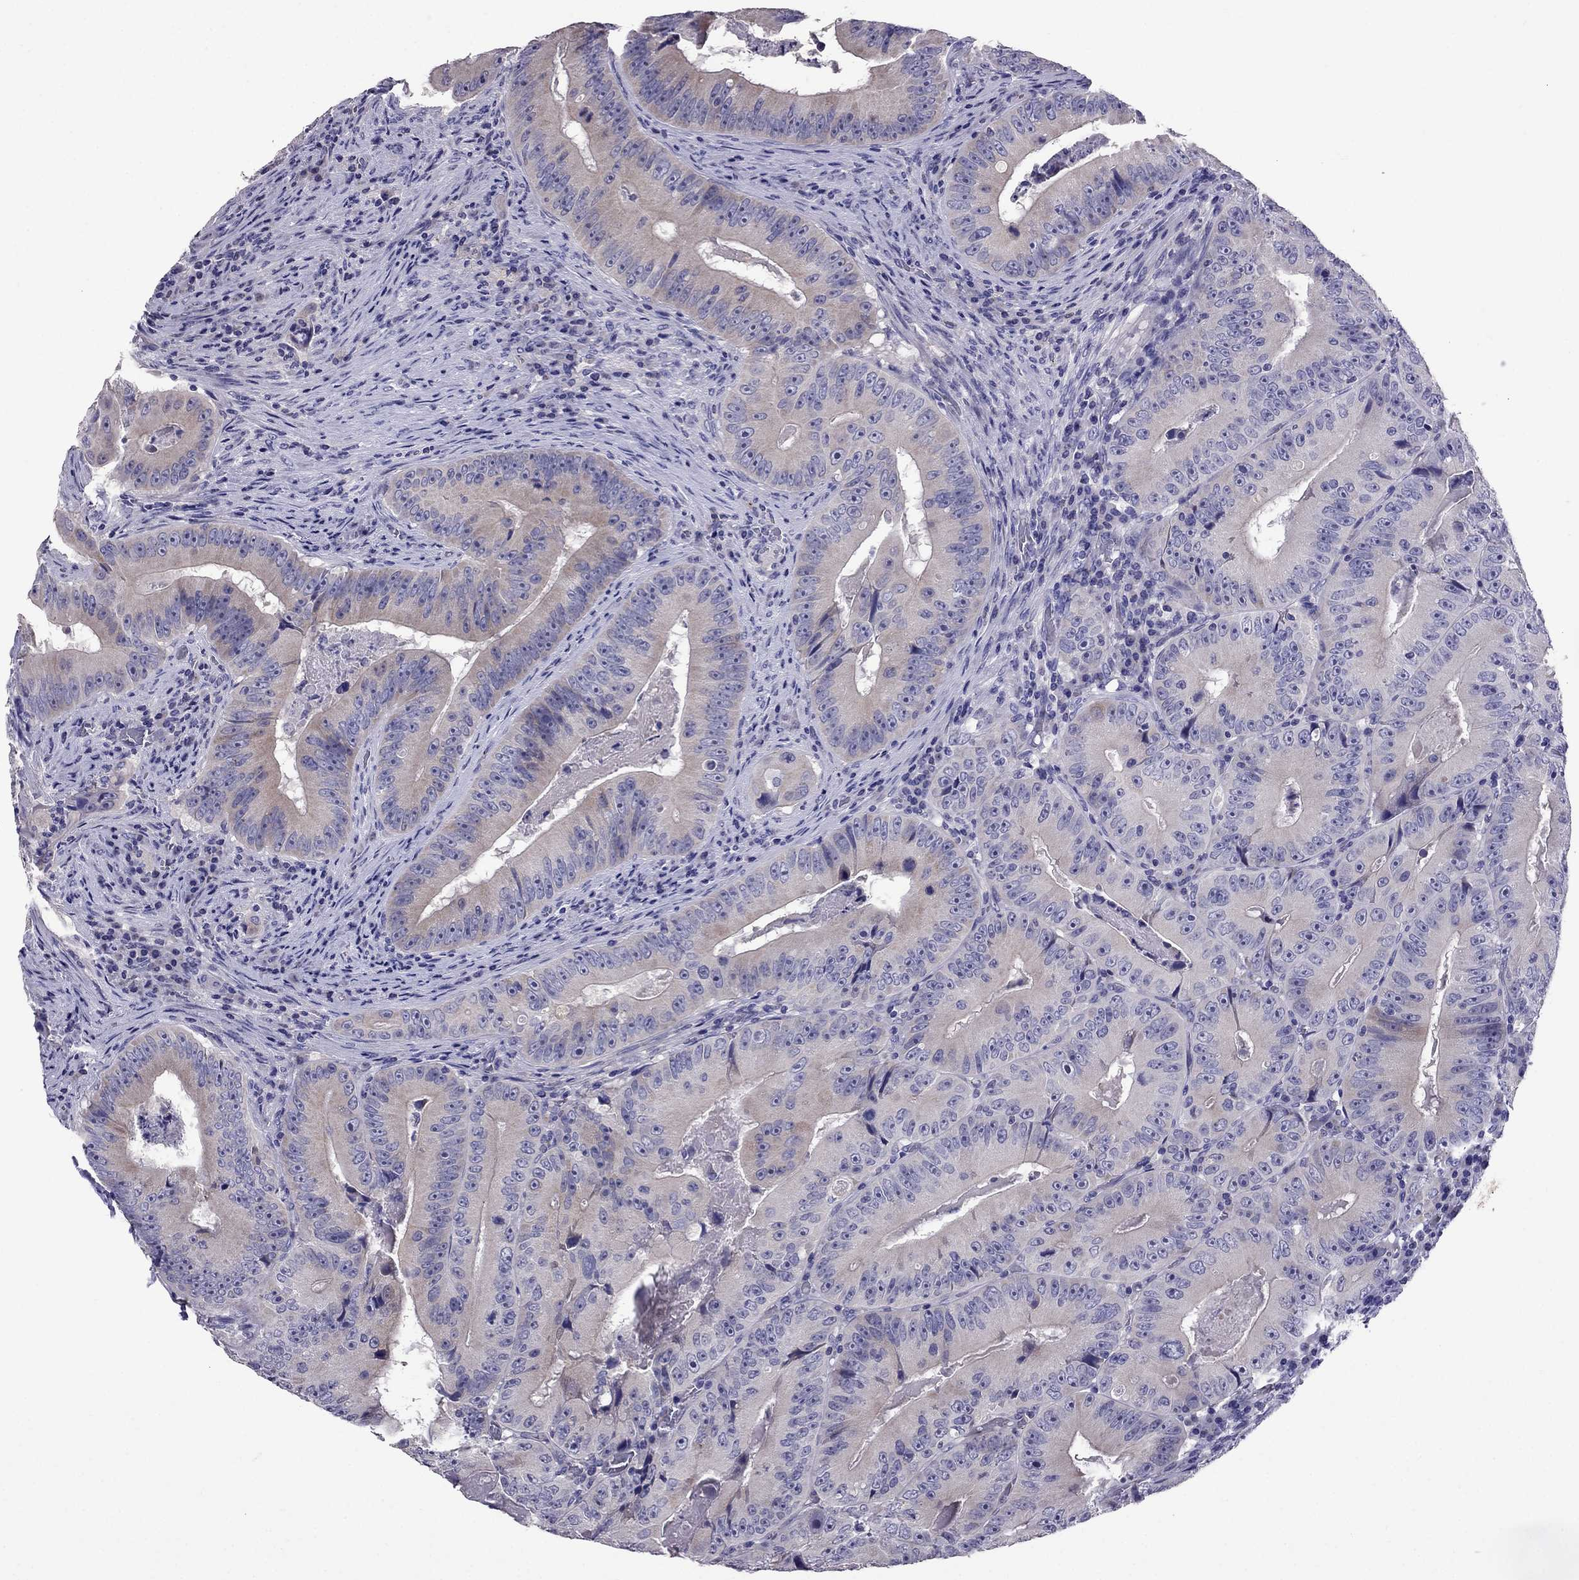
{"staining": {"intensity": "weak", "quantity": "<25%", "location": "cytoplasmic/membranous"}, "tissue": "colorectal cancer", "cell_type": "Tumor cells", "image_type": "cancer", "snomed": [{"axis": "morphology", "description": "Adenocarcinoma, NOS"}, {"axis": "topography", "description": "Colon"}], "caption": "Colorectal adenocarcinoma was stained to show a protein in brown. There is no significant positivity in tumor cells.", "gene": "OXCT2", "patient": {"sex": "female", "age": 86}}